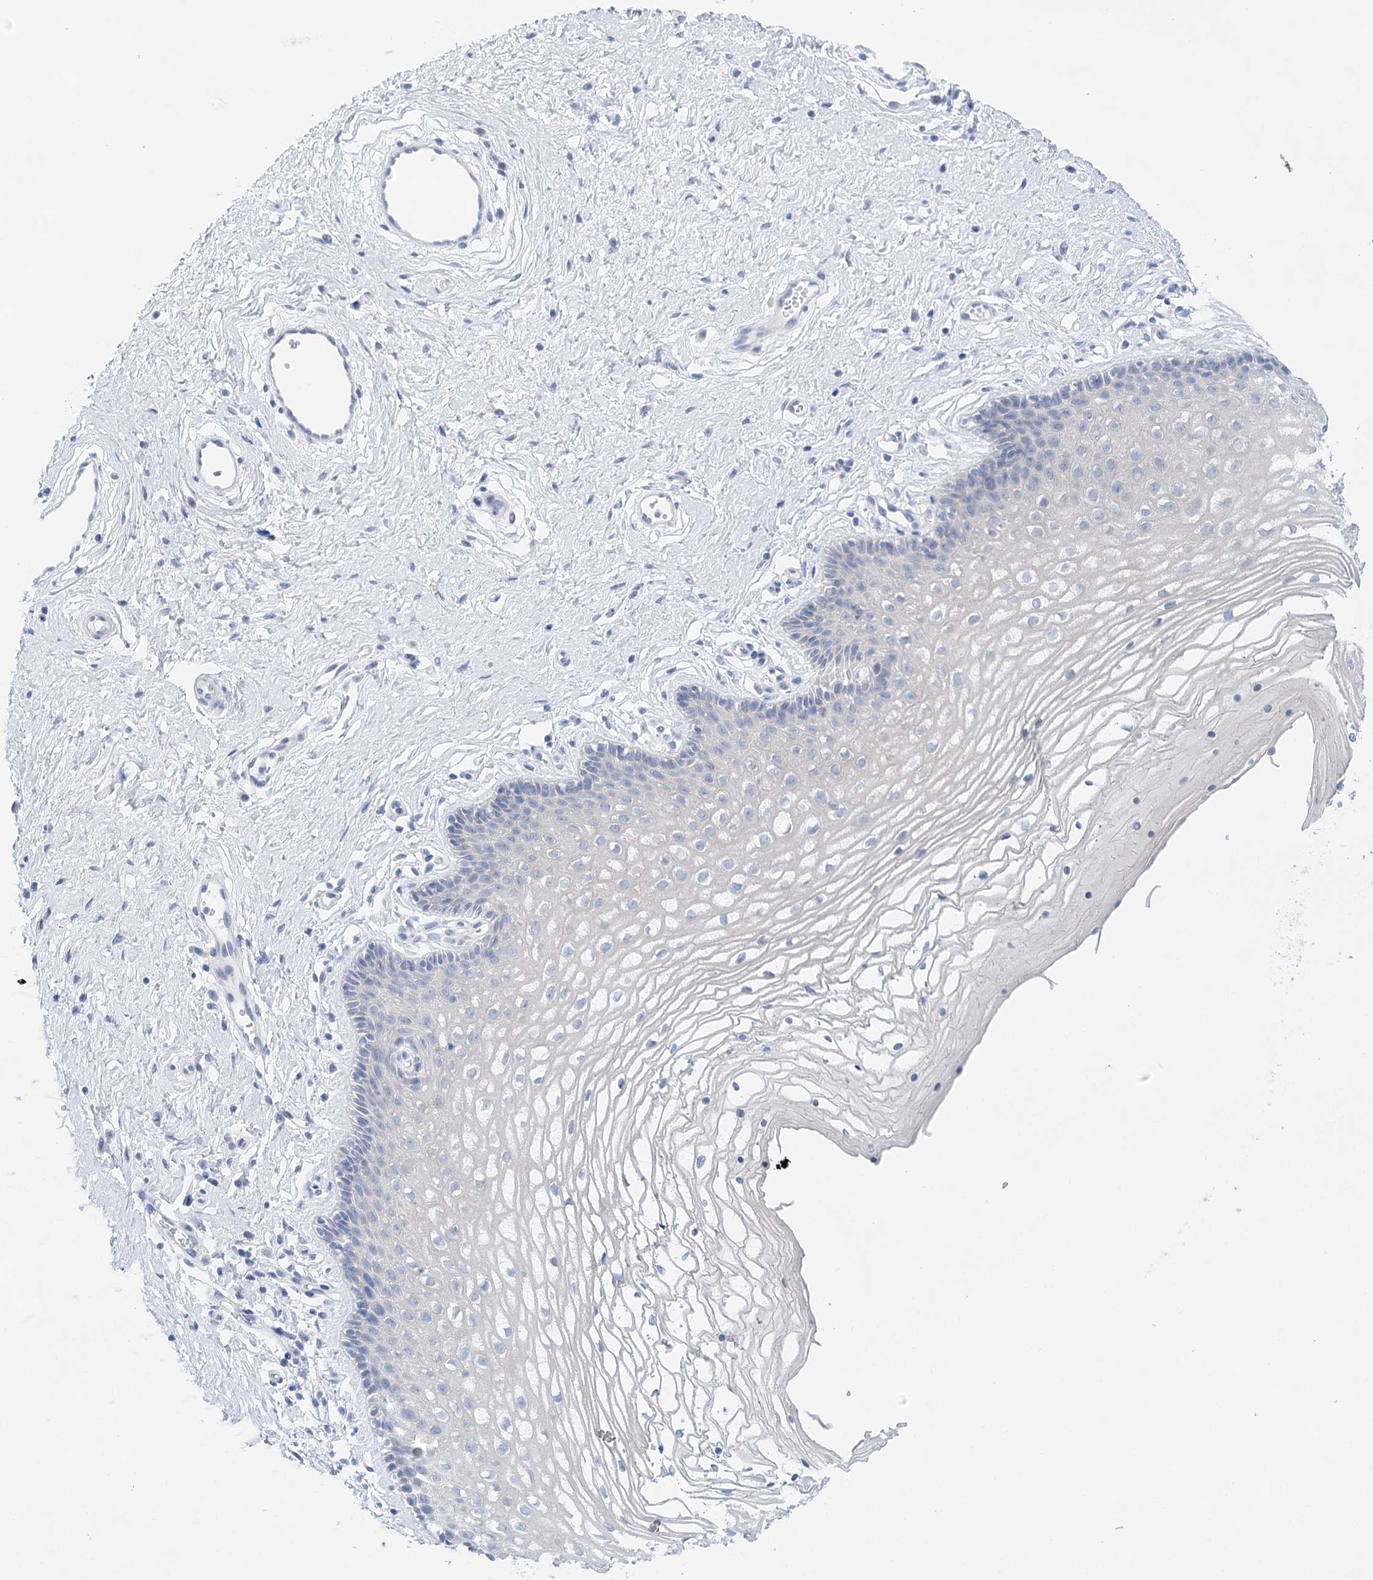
{"staining": {"intensity": "negative", "quantity": "none", "location": "none"}, "tissue": "vagina", "cell_type": "Squamous epithelial cells", "image_type": "normal", "snomed": [{"axis": "morphology", "description": "Normal tissue, NOS"}, {"axis": "topography", "description": "Vagina"}], "caption": "This is a photomicrograph of immunohistochemistry (IHC) staining of normal vagina, which shows no expression in squamous epithelial cells. The staining was performed using DAB to visualize the protein expression in brown, while the nuclei were stained in blue with hematoxylin (Magnification: 20x).", "gene": "LALBA", "patient": {"sex": "female", "age": 46}}